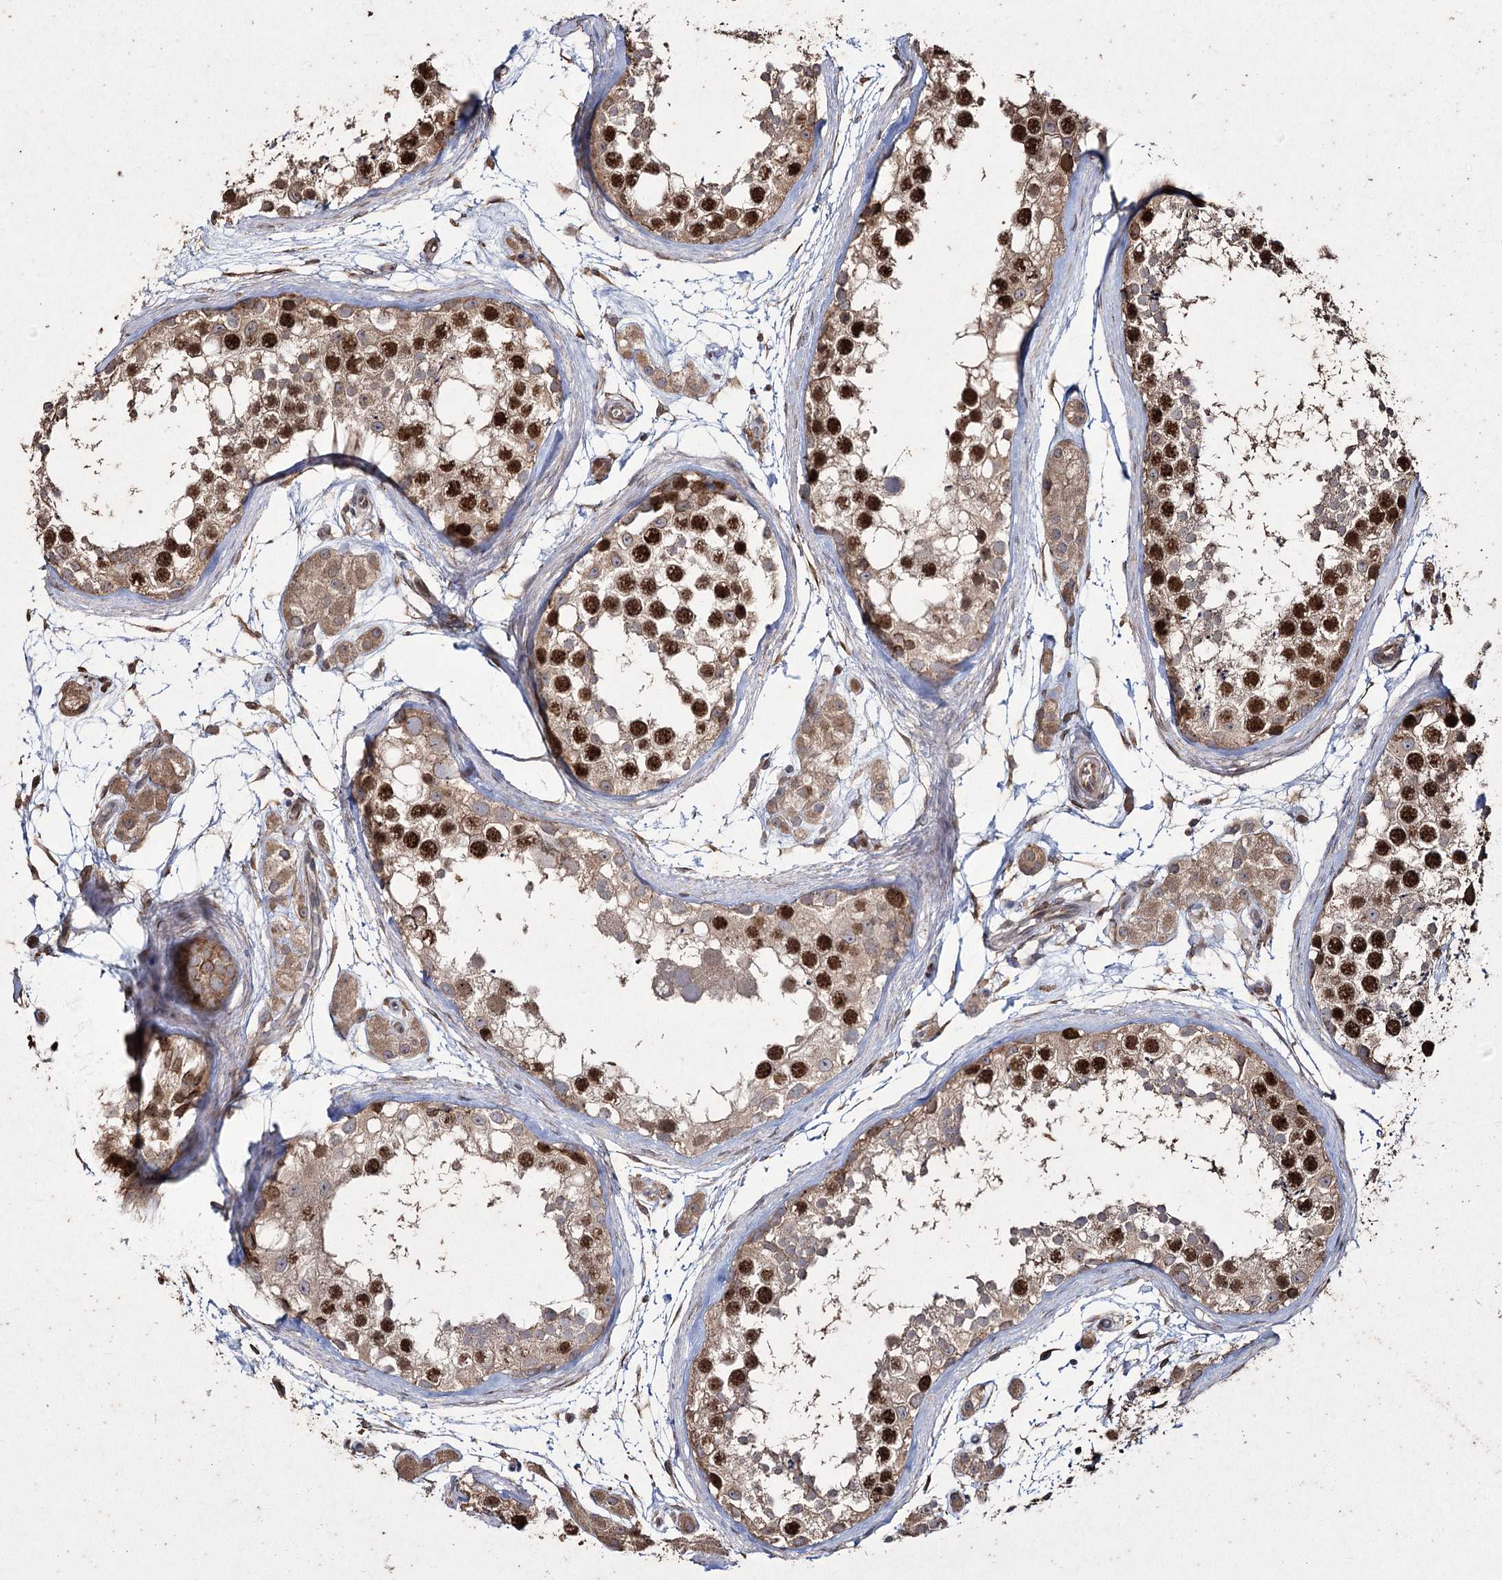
{"staining": {"intensity": "strong", "quantity": "25%-75%", "location": "nuclear"}, "tissue": "testis", "cell_type": "Cells in seminiferous ducts", "image_type": "normal", "snomed": [{"axis": "morphology", "description": "Normal tissue, NOS"}, {"axis": "topography", "description": "Testis"}], "caption": "The photomicrograph exhibits a brown stain indicating the presence of a protein in the nuclear of cells in seminiferous ducts in testis.", "gene": "PRC1", "patient": {"sex": "male", "age": 56}}